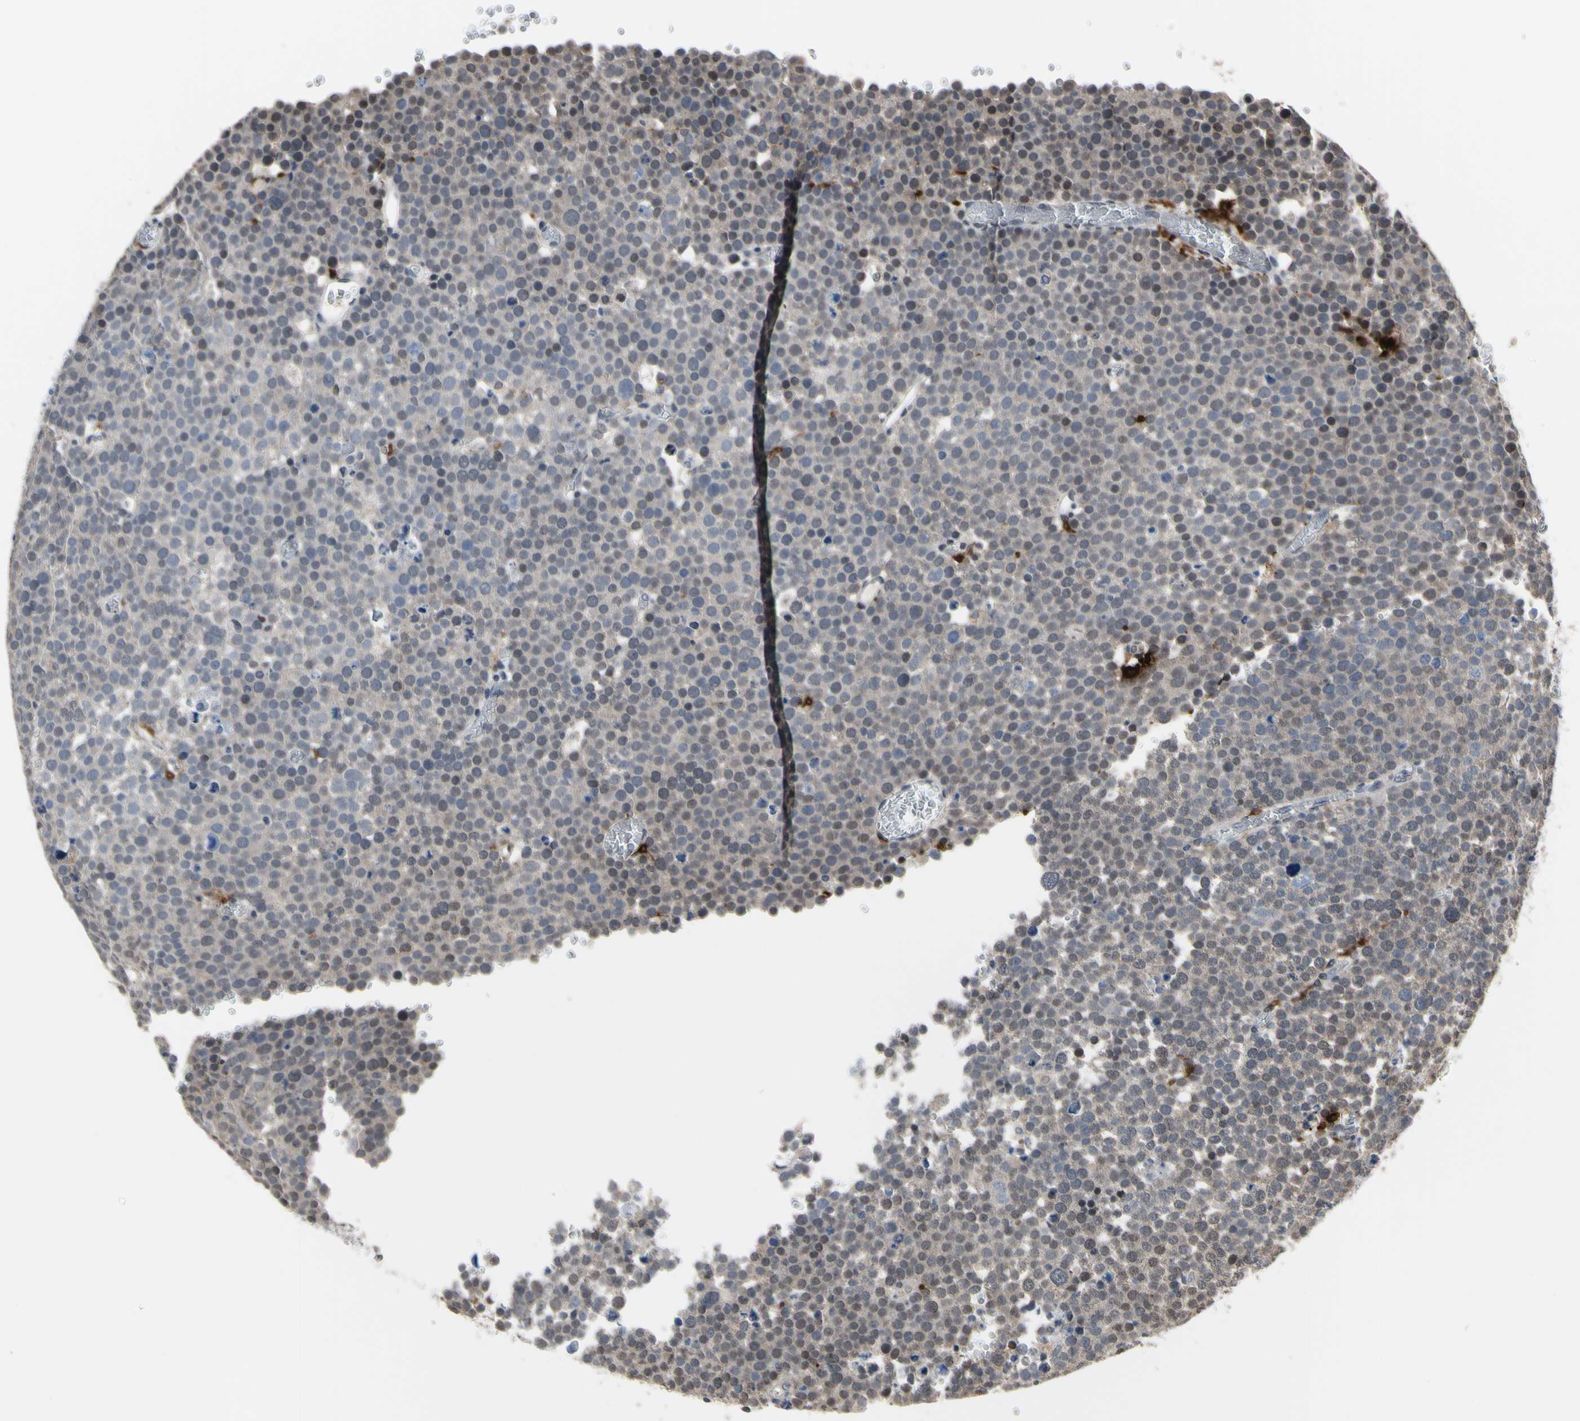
{"staining": {"intensity": "weak", "quantity": "25%-75%", "location": "cytoplasmic/membranous,nuclear"}, "tissue": "testis cancer", "cell_type": "Tumor cells", "image_type": "cancer", "snomed": [{"axis": "morphology", "description": "Seminoma, NOS"}, {"axis": "topography", "description": "Testis"}], "caption": "Protein analysis of testis cancer tissue shows weak cytoplasmic/membranous and nuclear expression in approximately 25%-75% of tumor cells.", "gene": "ZNF174", "patient": {"sex": "male", "age": 71}}